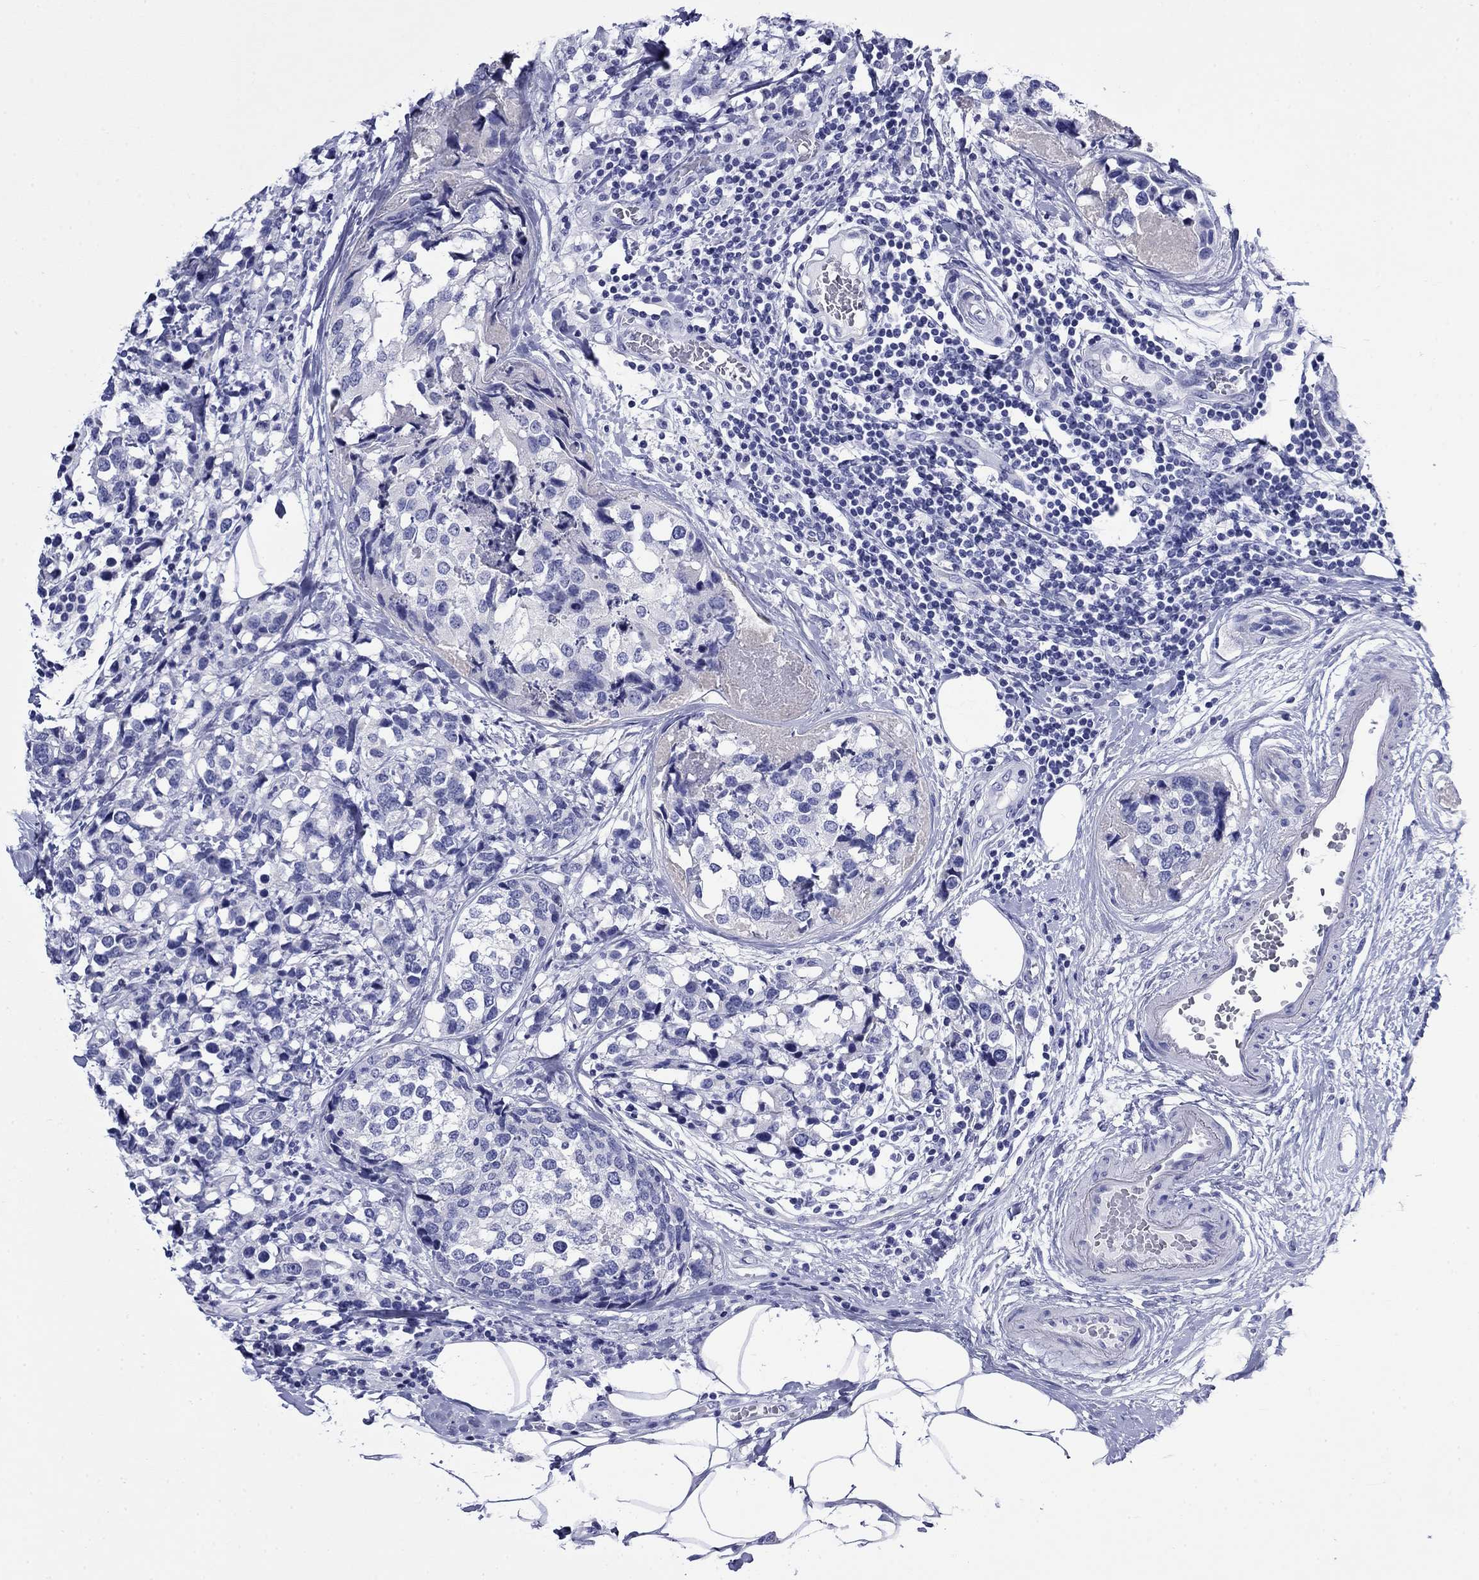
{"staining": {"intensity": "negative", "quantity": "none", "location": "none"}, "tissue": "breast cancer", "cell_type": "Tumor cells", "image_type": "cancer", "snomed": [{"axis": "morphology", "description": "Lobular carcinoma"}, {"axis": "topography", "description": "Breast"}], "caption": "Breast cancer stained for a protein using immunohistochemistry (IHC) exhibits no expression tumor cells.", "gene": "GIP", "patient": {"sex": "female", "age": 59}}